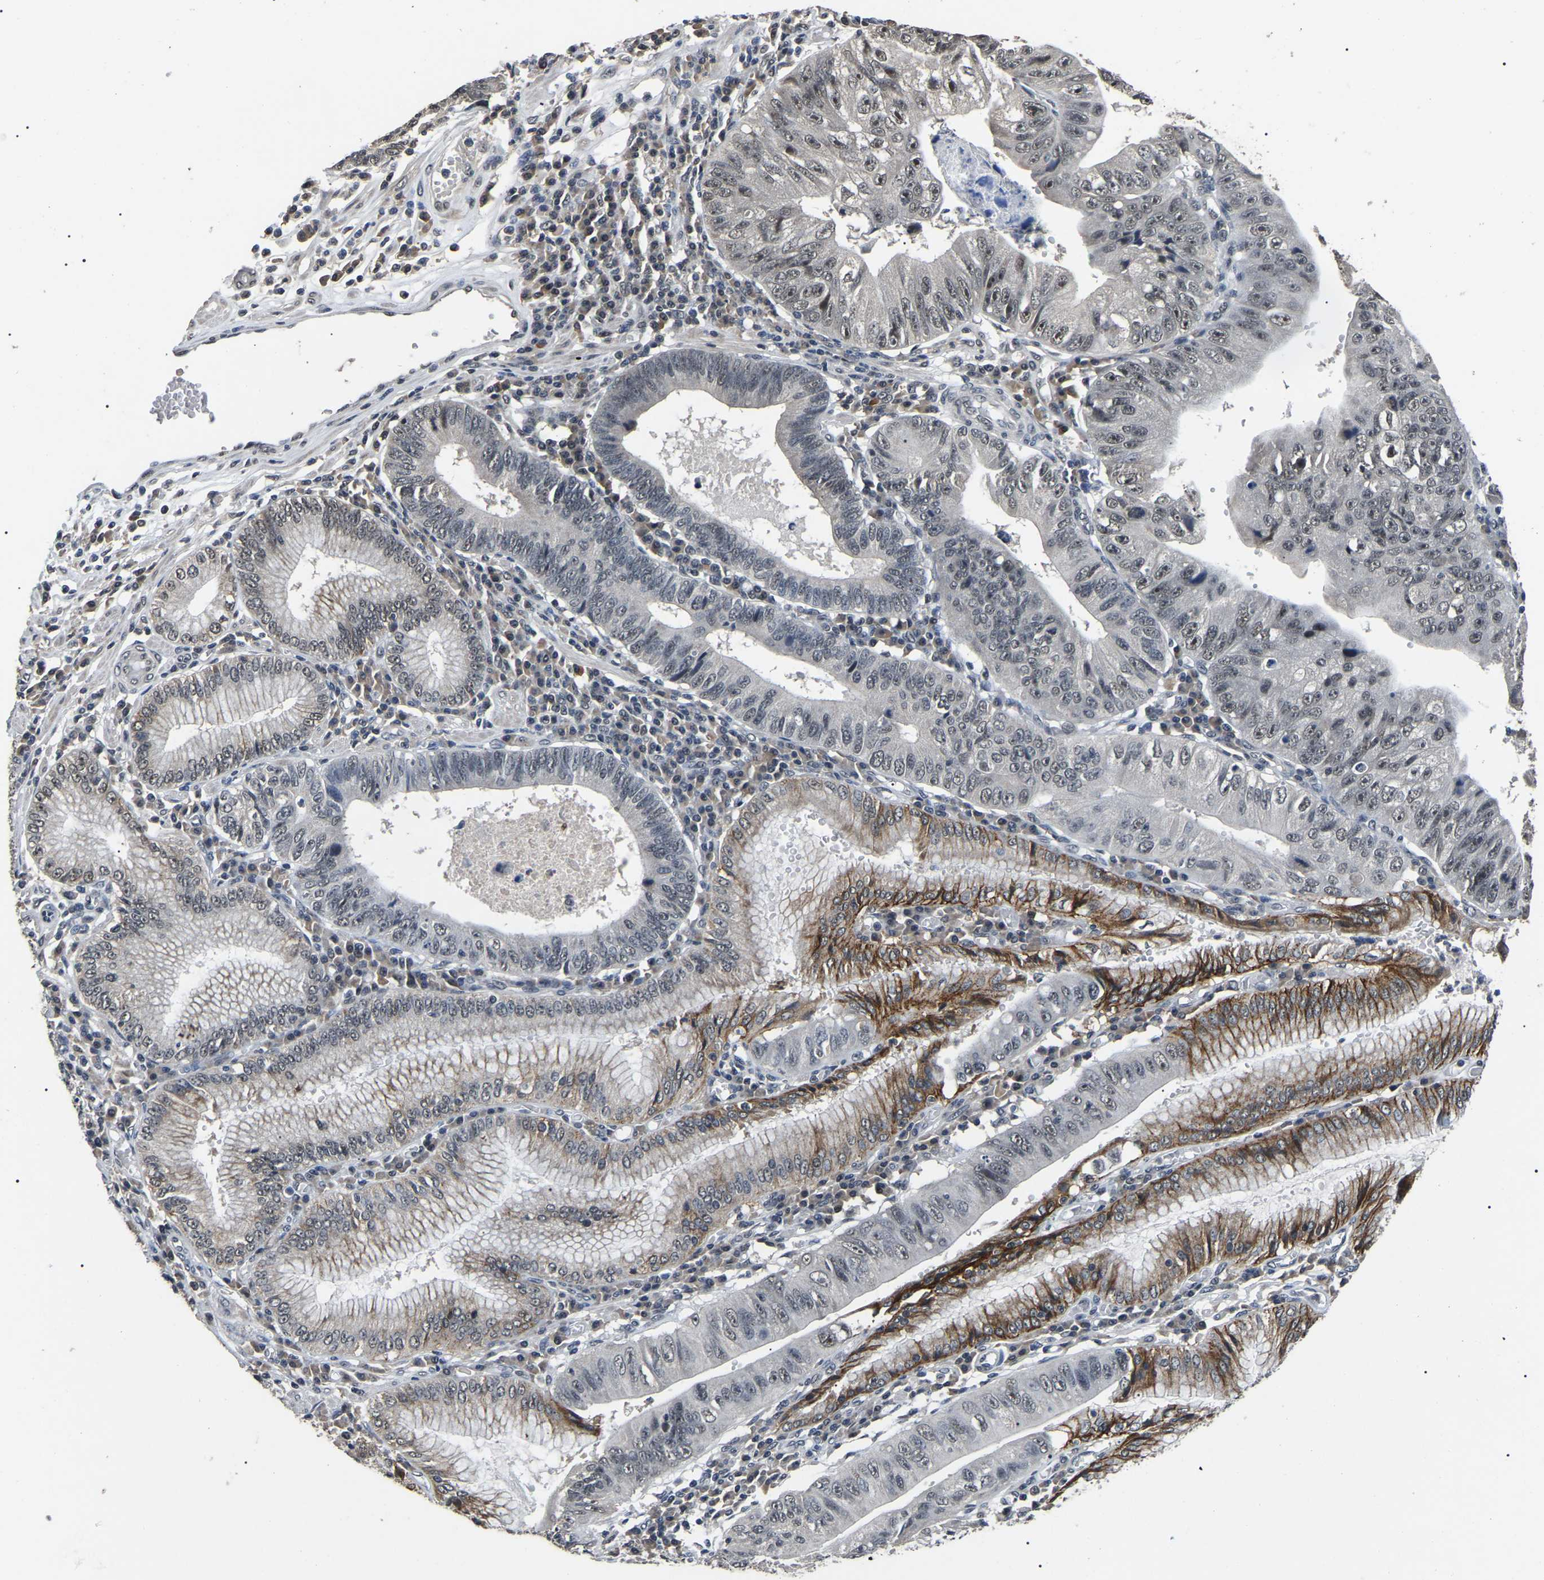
{"staining": {"intensity": "weak", "quantity": "25%-75%", "location": "cytoplasmic/membranous,nuclear"}, "tissue": "stomach cancer", "cell_type": "Tumor cells", "image_type": "cancer", "snomed": [{"axis": "morphology", "description": "Adenocarcinoma, NOS"}, {"axis": "topography", "description": "Stomach"}], "caption": "Stomach cancer tissue exhibits weak cytoplasmic/membranous and nuclear staining in approximately 25%-75% of tumor cells, visualized by immunohistochemistry.", "gene": "PPM1E", "patient": {"sex": "male", "age": 59}}